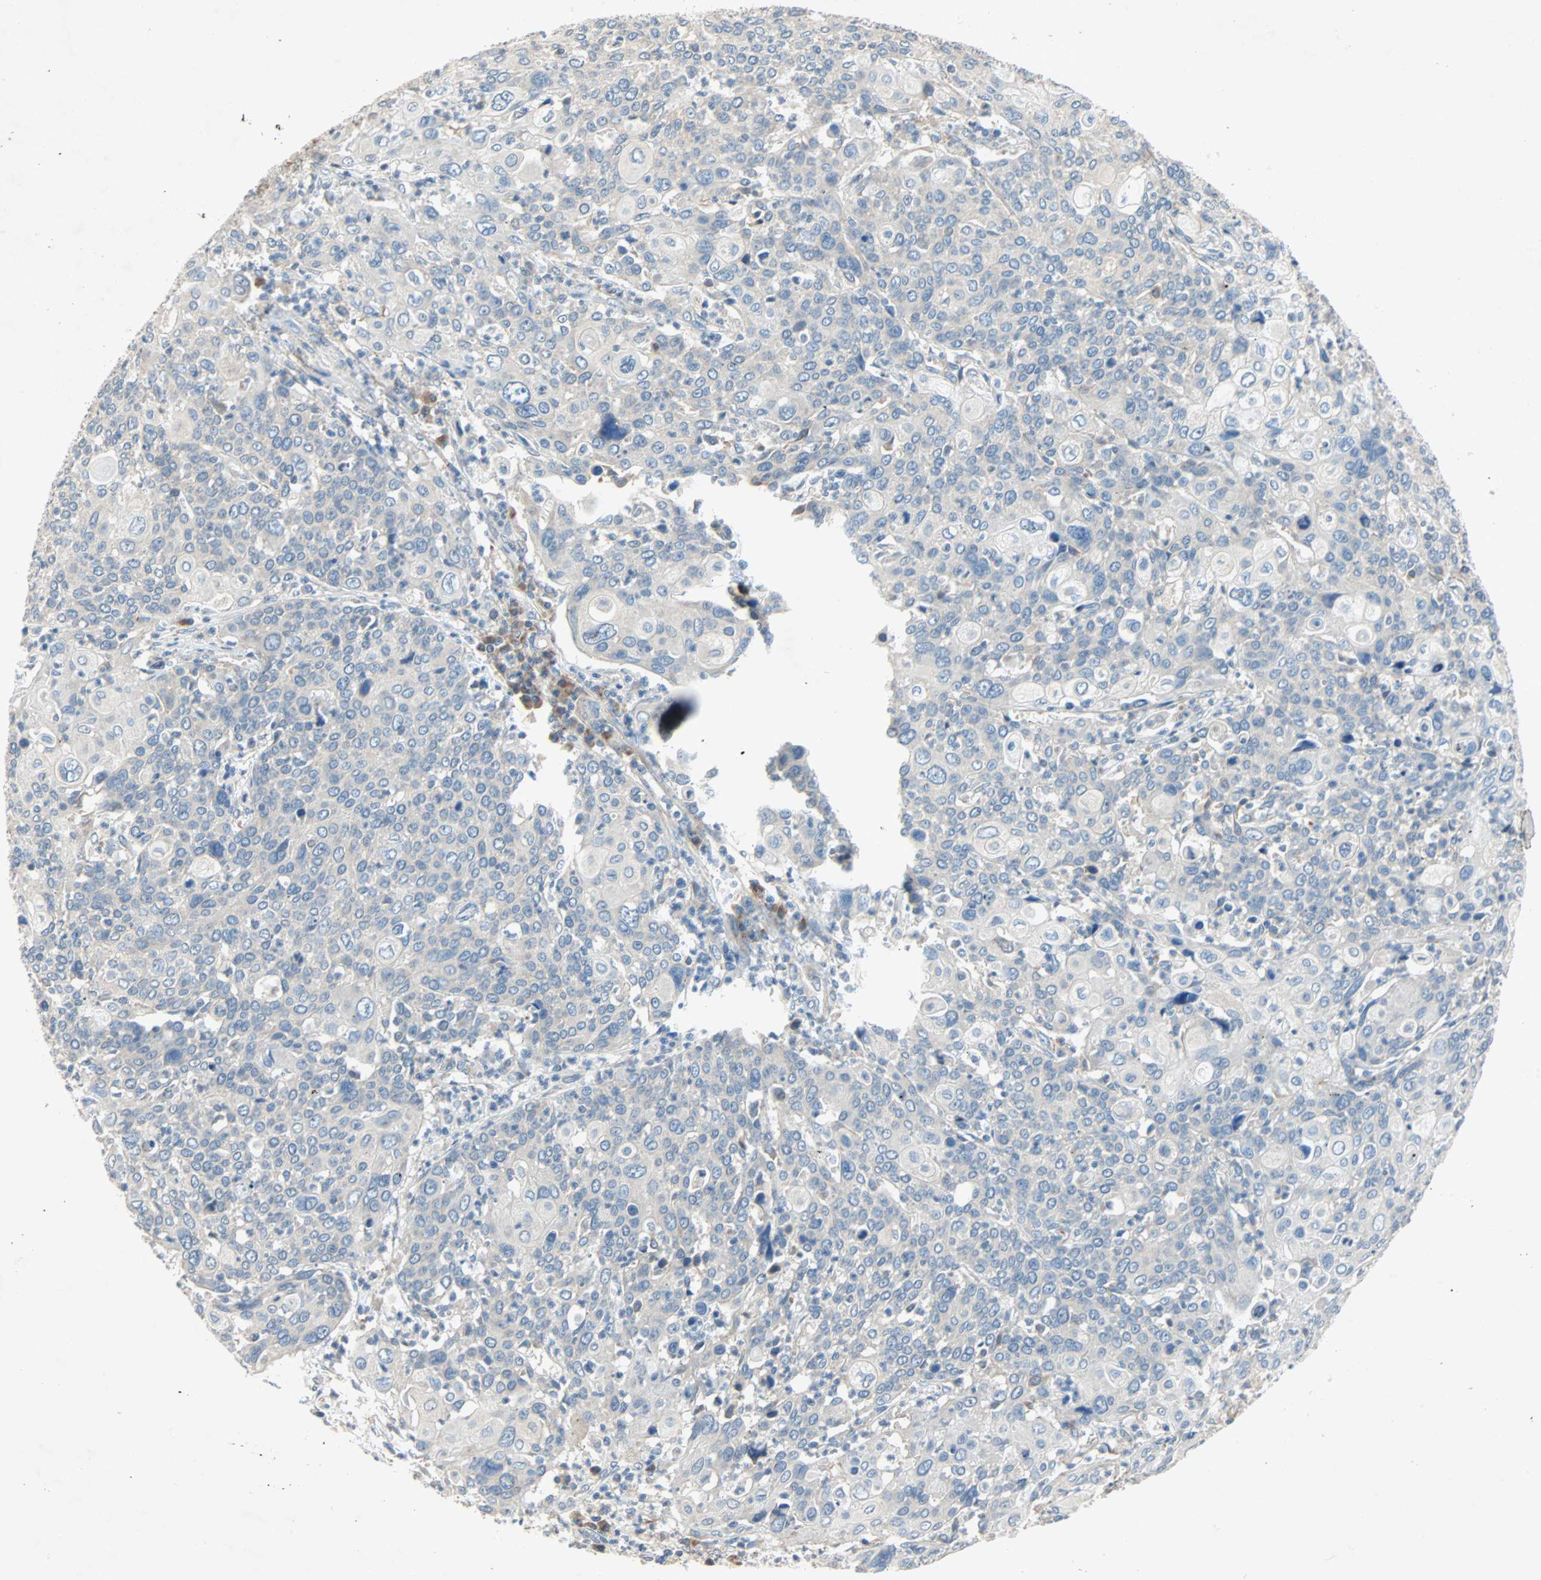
{"staining": {"intensity": "negative", "quantity": "none", "location": "none"}, "tissue": "cervical cancer", "cell_type": "Tumor cells", "image_type": "cancer", "snomed": [{"axis": "morphology", "description": "Squamous cell carcinoma, NOS"}, {"axis": "topography", "description": "Cervix"}], "caption": "High magnification brightfield microscopy of cervical cancer (squamous cell carcinoma) stained with DAB (3,3'-diaminobenzidine) (brown) and counterstained with hematoxylin (blue): tumor cells show no significant positivity.", "gene": "XYLT1", "patient": {"sex": "female", "age": 40}}